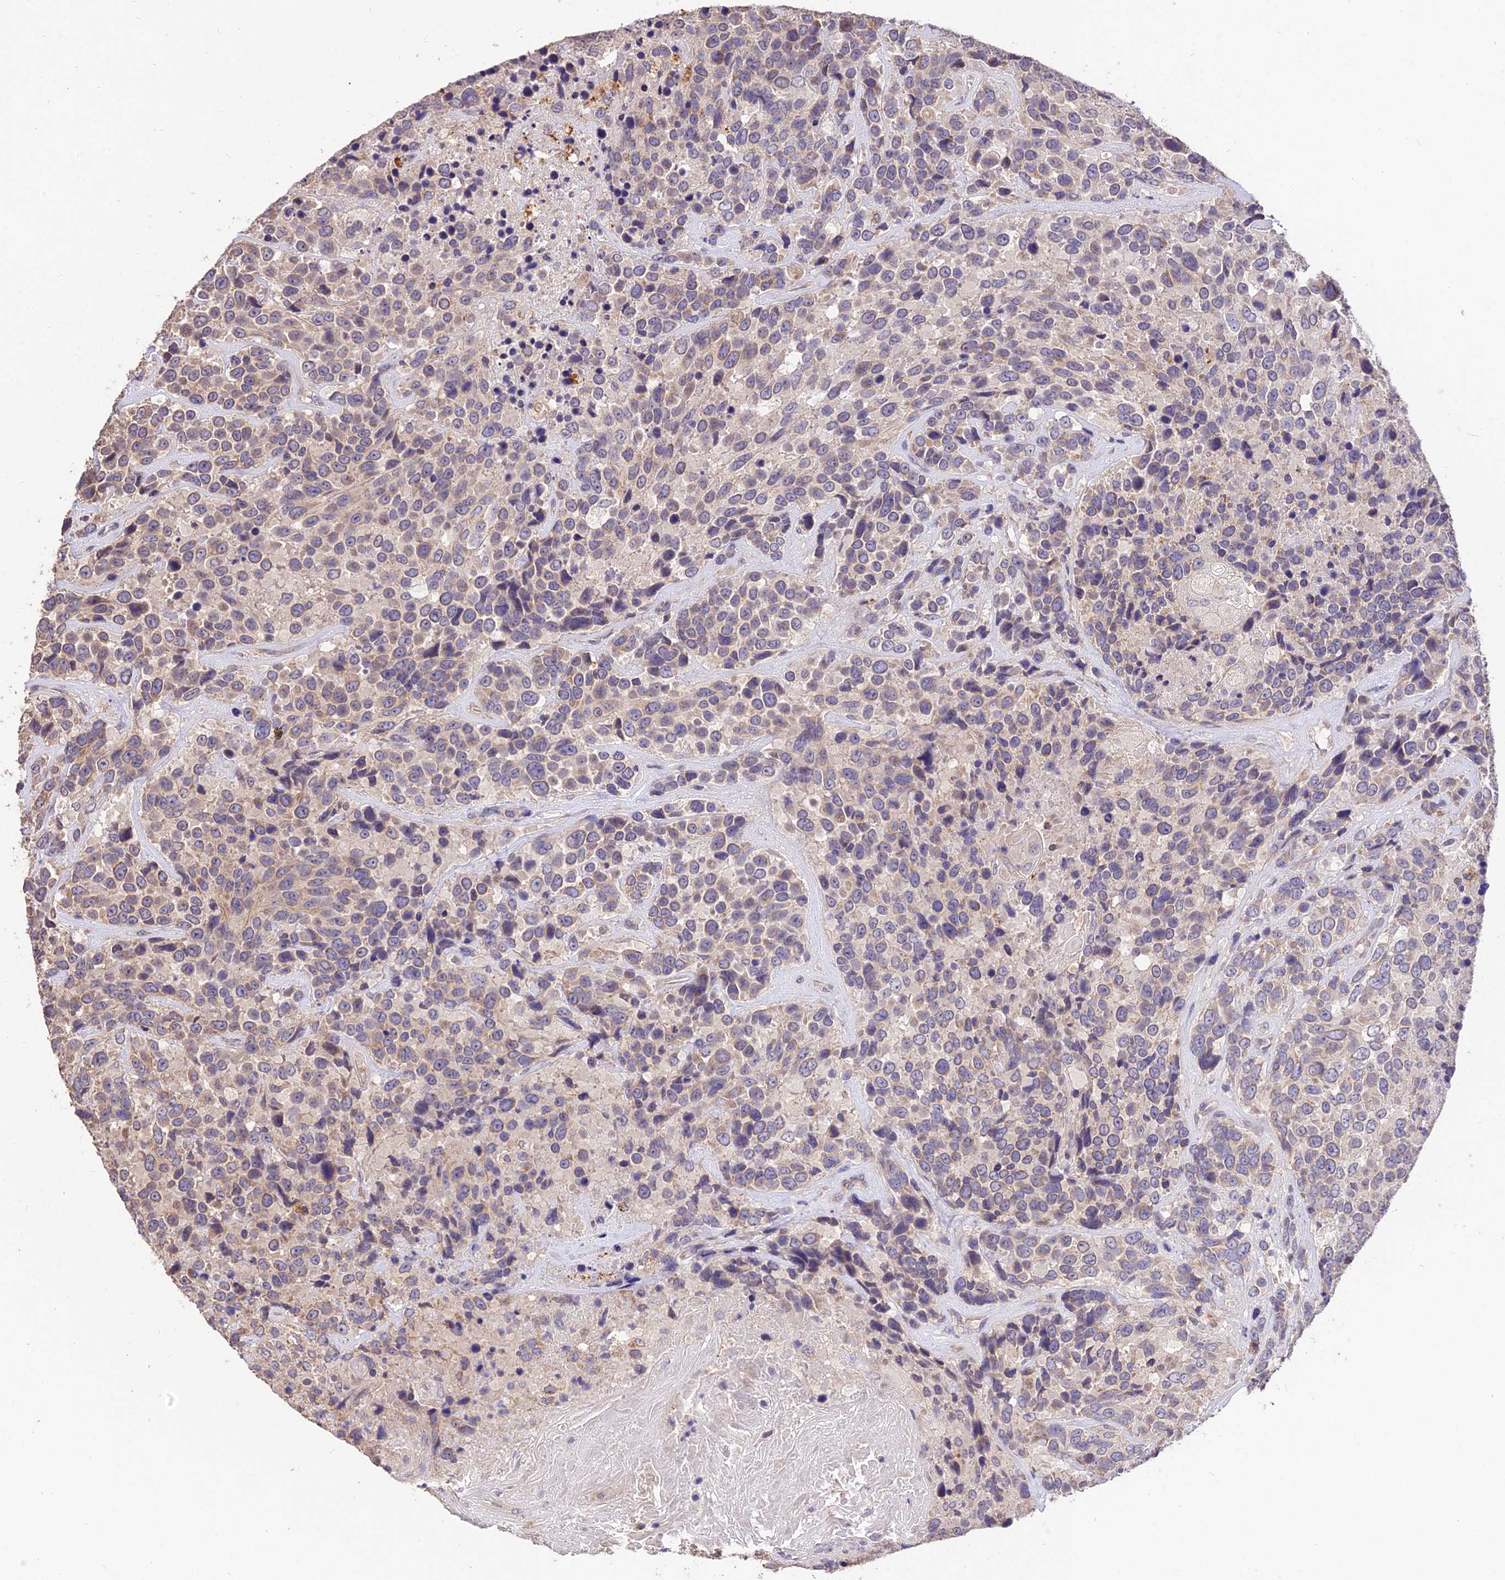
{"staining": {"intensity": "weak", "quantity": "25%-75%", "location": "cytoplasmic/membranous"}, "tissue": "urothelial cancer", "cell_type": "Tumor cells", "image_type": "cancer", "snomed": [{"axis": "morphology", "description": "Urothelial carcinoma, High grade"}, {"axis": "topography", "description": "Urinary bladder"}], "caption": "Human urothelial cancer stained with a brown dye demonstrates weak cytoplasmic/membranous positive expression in about 25%-75% of tumor cells.", "gene": "SDHD", "patient": {"sex": "female", "age": 70}}